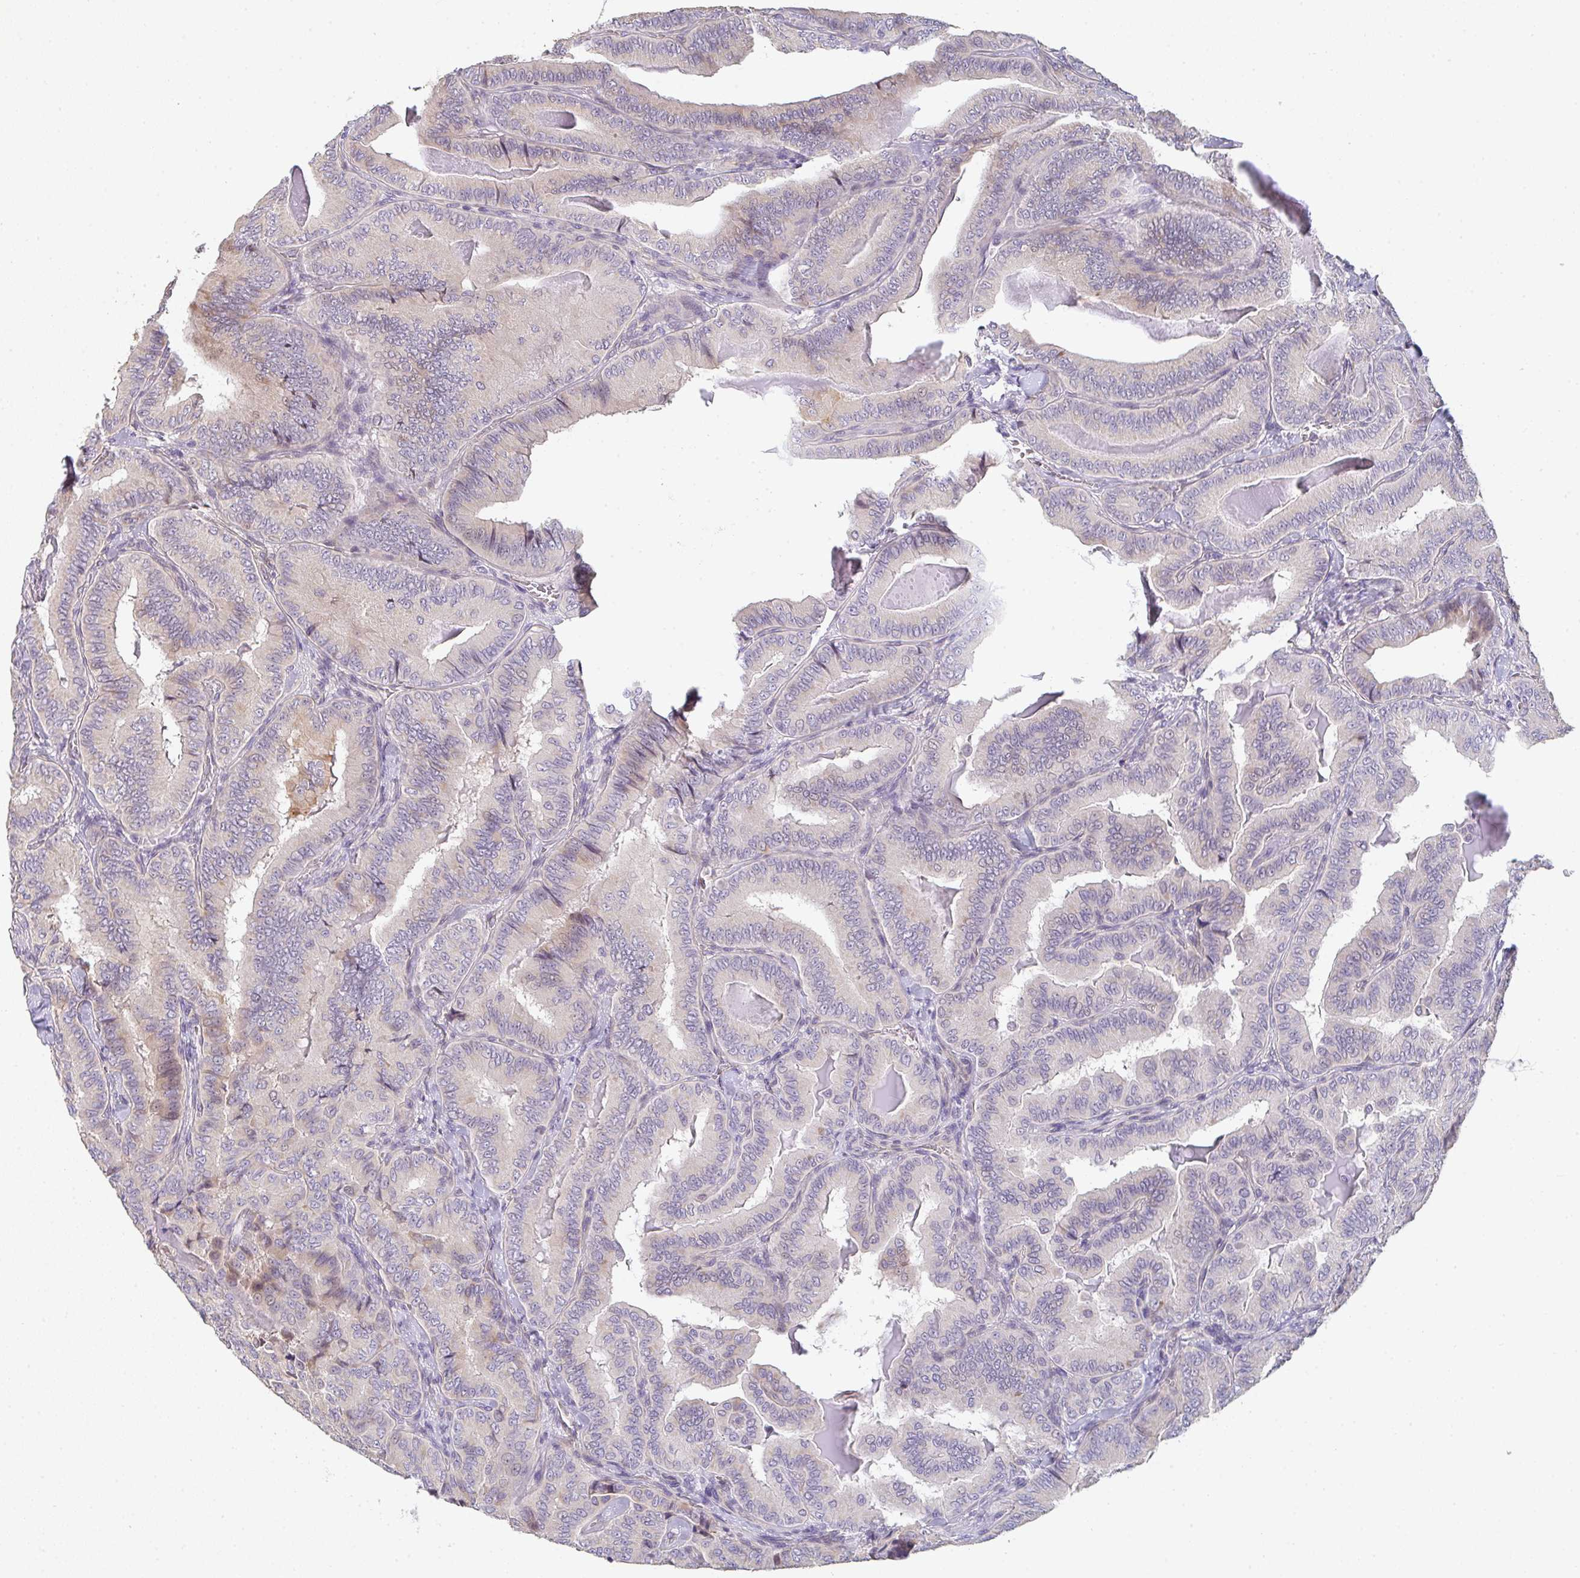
{"staining": {"intensity": "negative", "quantity": "none", "location": "none"}, "tissue": "thyroid cancer", "cell_type": "Tumor cells", "image_type": "cancer", "snomed": [{"axis": "morphology", "description": "Papillary adenocarcinoma, NOS"}, {"axis": "topography", "description": "Thyroid gland"}], "caption": "The histopathology image demonstrates no significant staining in tumor cells of thyroid cancer (papillary adenocarcinoma). (DAB (3,3'-diaminobenzidine) IHC, high magnification).", "gene": "TNFRSF10A", "patient": {"sex": "male", "age": 61}}